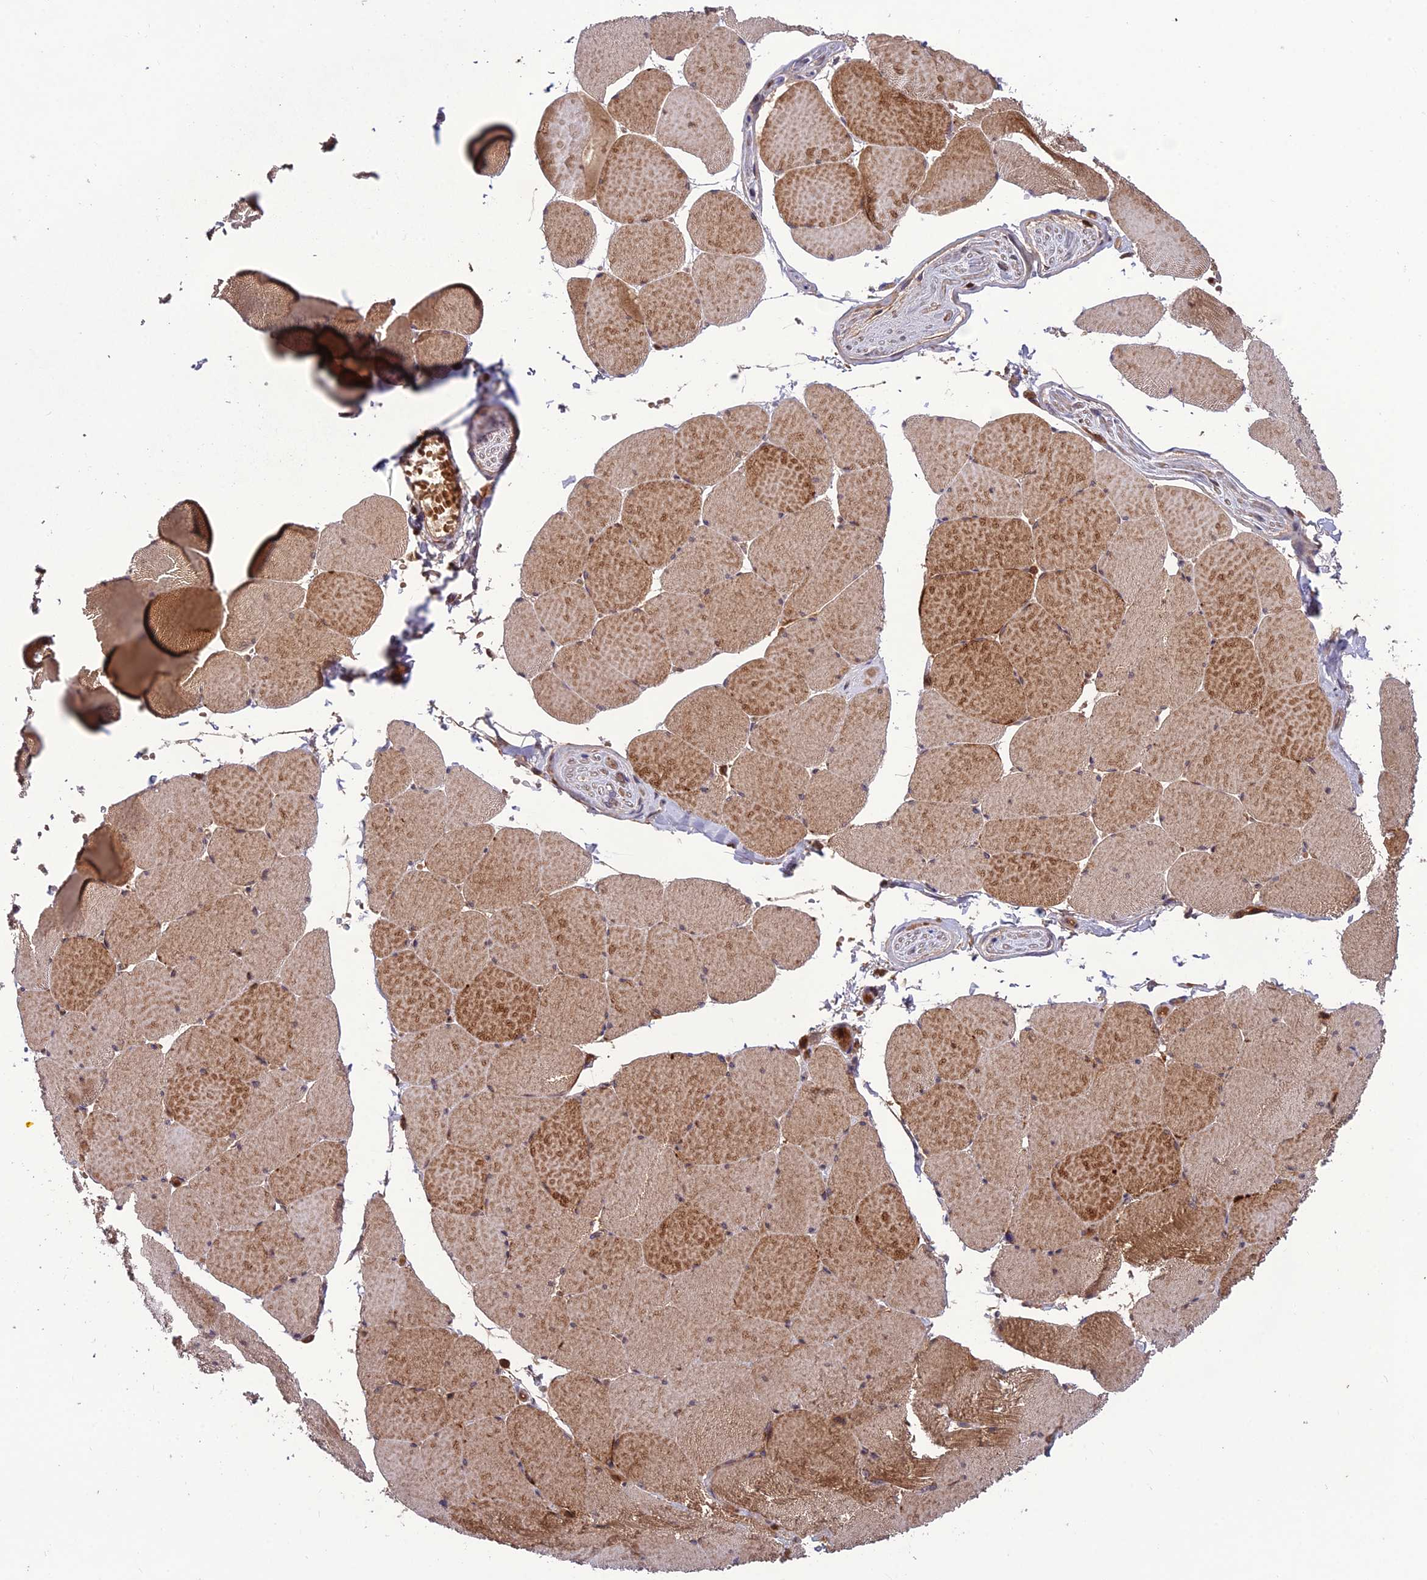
{"staining": {"intensity": "strong", "quantity": ">75%", "location": "cytoplasmic/membranous"}, "tissue": "skeletal muscle", "cell_type": "Myocytes", "image_type": "normal", "snomed": [{"axis": "morphology", "description": "Normal tissue, NOS"}, {"axis": "topography", "description": "Skeletal muscle"}, {"axis": "topography", "description": "Head-Neck"}], "caption": "Skeletal muscle was stained to show a protein in brown. There is high levels of strong cytoplasmic/membranous positivity in about >75% of myocytes. (DAB = brown stain, brightfield microscopy at high magnification).", "gene": "NDUFC1", "patient": {"sex": "male", "age": 66}}